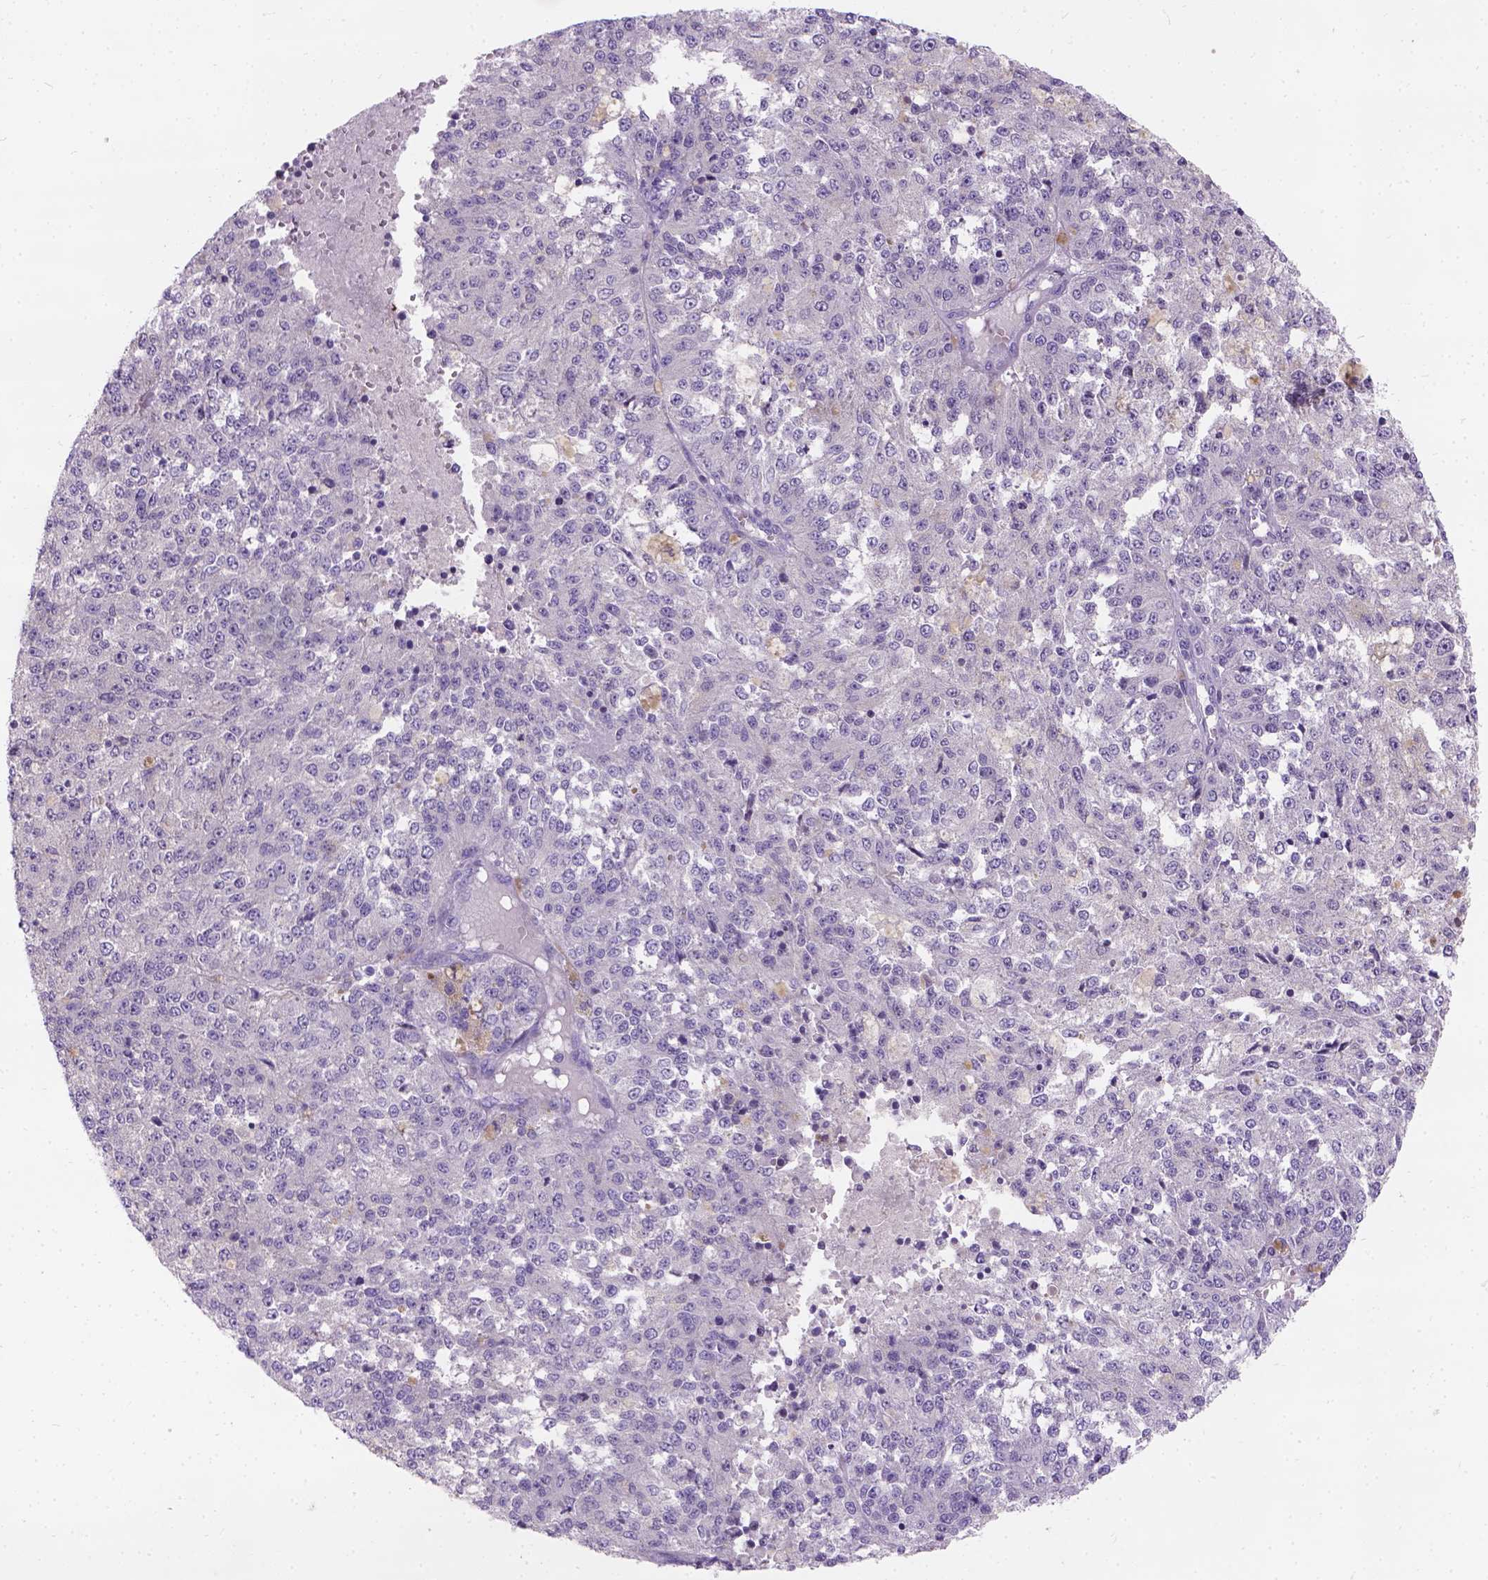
{"staining": {"intensity": "negative", "quantity": "none", "location": "none"}, "tissue": "melanoma", "cell_type": "Tumor cells", "image_type": "cancer", "snomed": [{"axis": "morphology", "description": "Malignant melanoma, Metastatic site"}, {"axis": "topography", "description": "Lymph node"}], "caption": "DAB (3,3'-diaminobenzidine) immunohistochemical staining of human melanoma reveals no significant staining in tumor cells.", "gene": "C20orf144", "patient": {"sex": "female", "age": 64}}